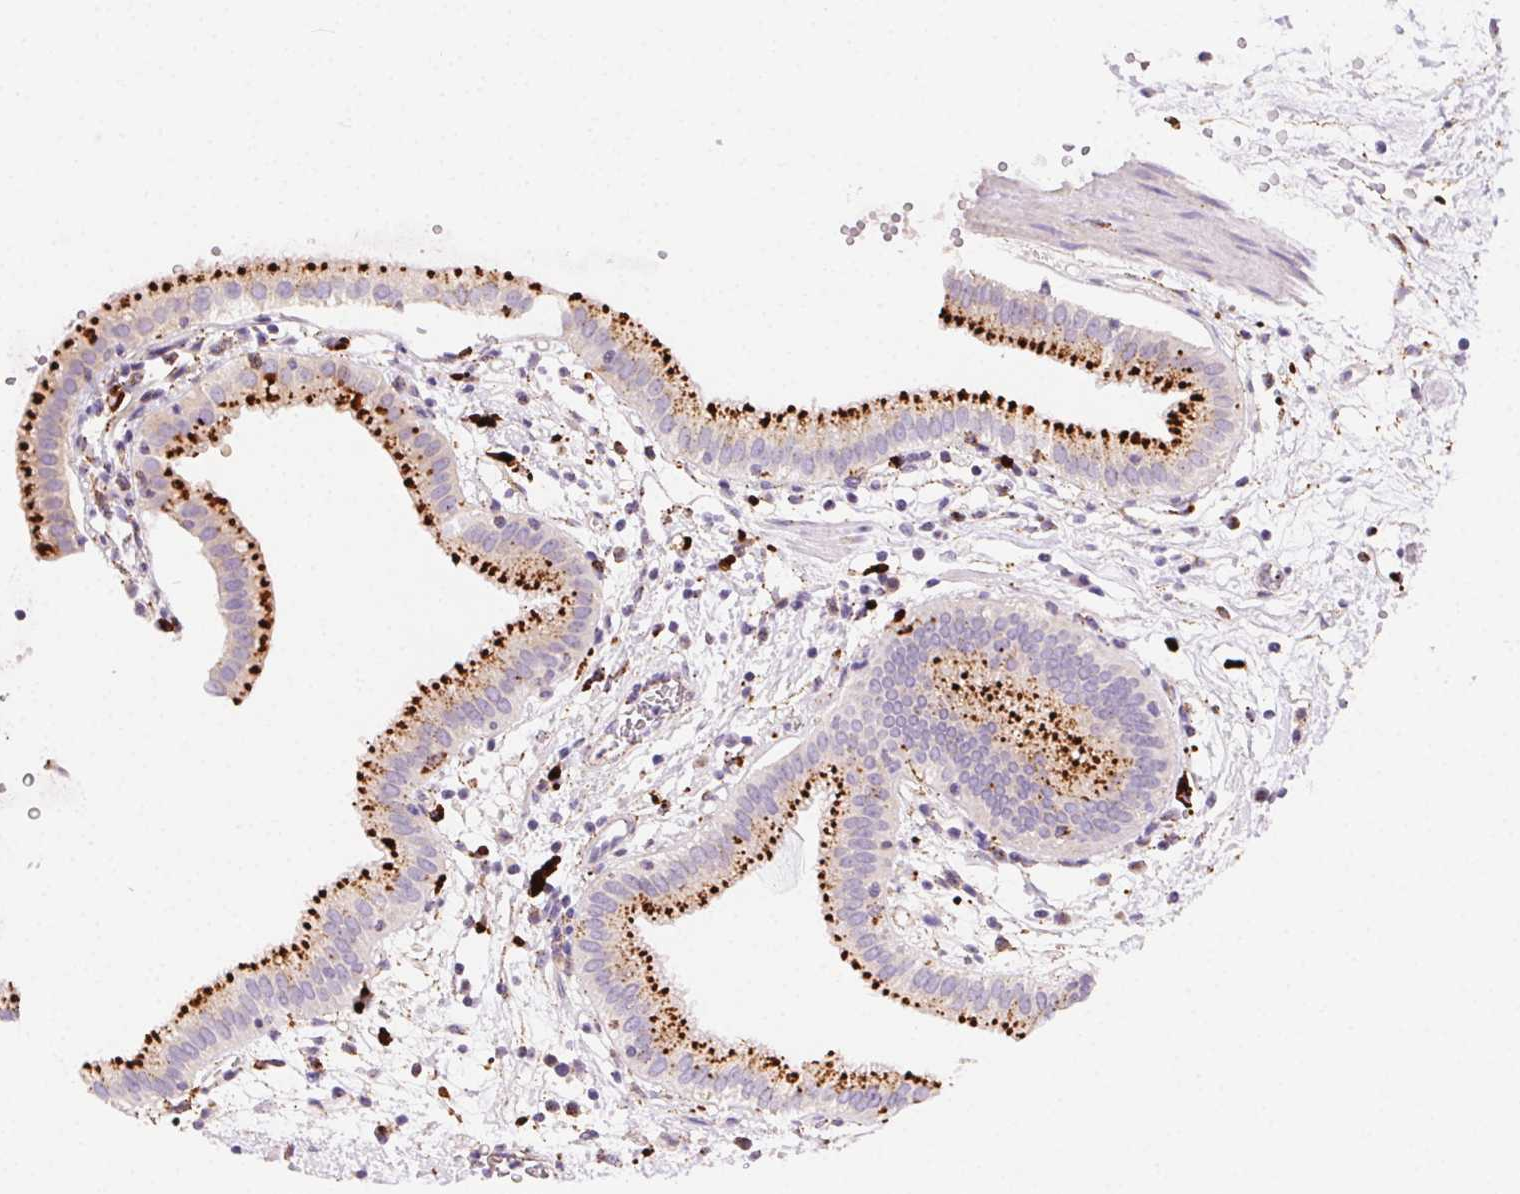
{"staining": {"intensity": "strong", "quantity": ">75%", "location": "cytoplasmic/membranous"}, "tissue": "gallbladder", "cell_type": "Glandular cells", "image_type": "normal", "snomed": [{"axis": "morphology", "description": "Normal tissue, NOS"}, {"axis": "topography", "description": "Gallbladder"}], "caption": "Gallbladder stained with DAB (3,3'-diaminobenzidine) IHC shows high levels of strong cytoplasmic/membranous expression in approximately >75% of glandular cells. (DAB (3,3'-diaminobenzidine) IHC, brown staining for protein, blue staining for nuclei).", "gene": "SCPEP1", "patient": {"sex": "female", "age": 65}}